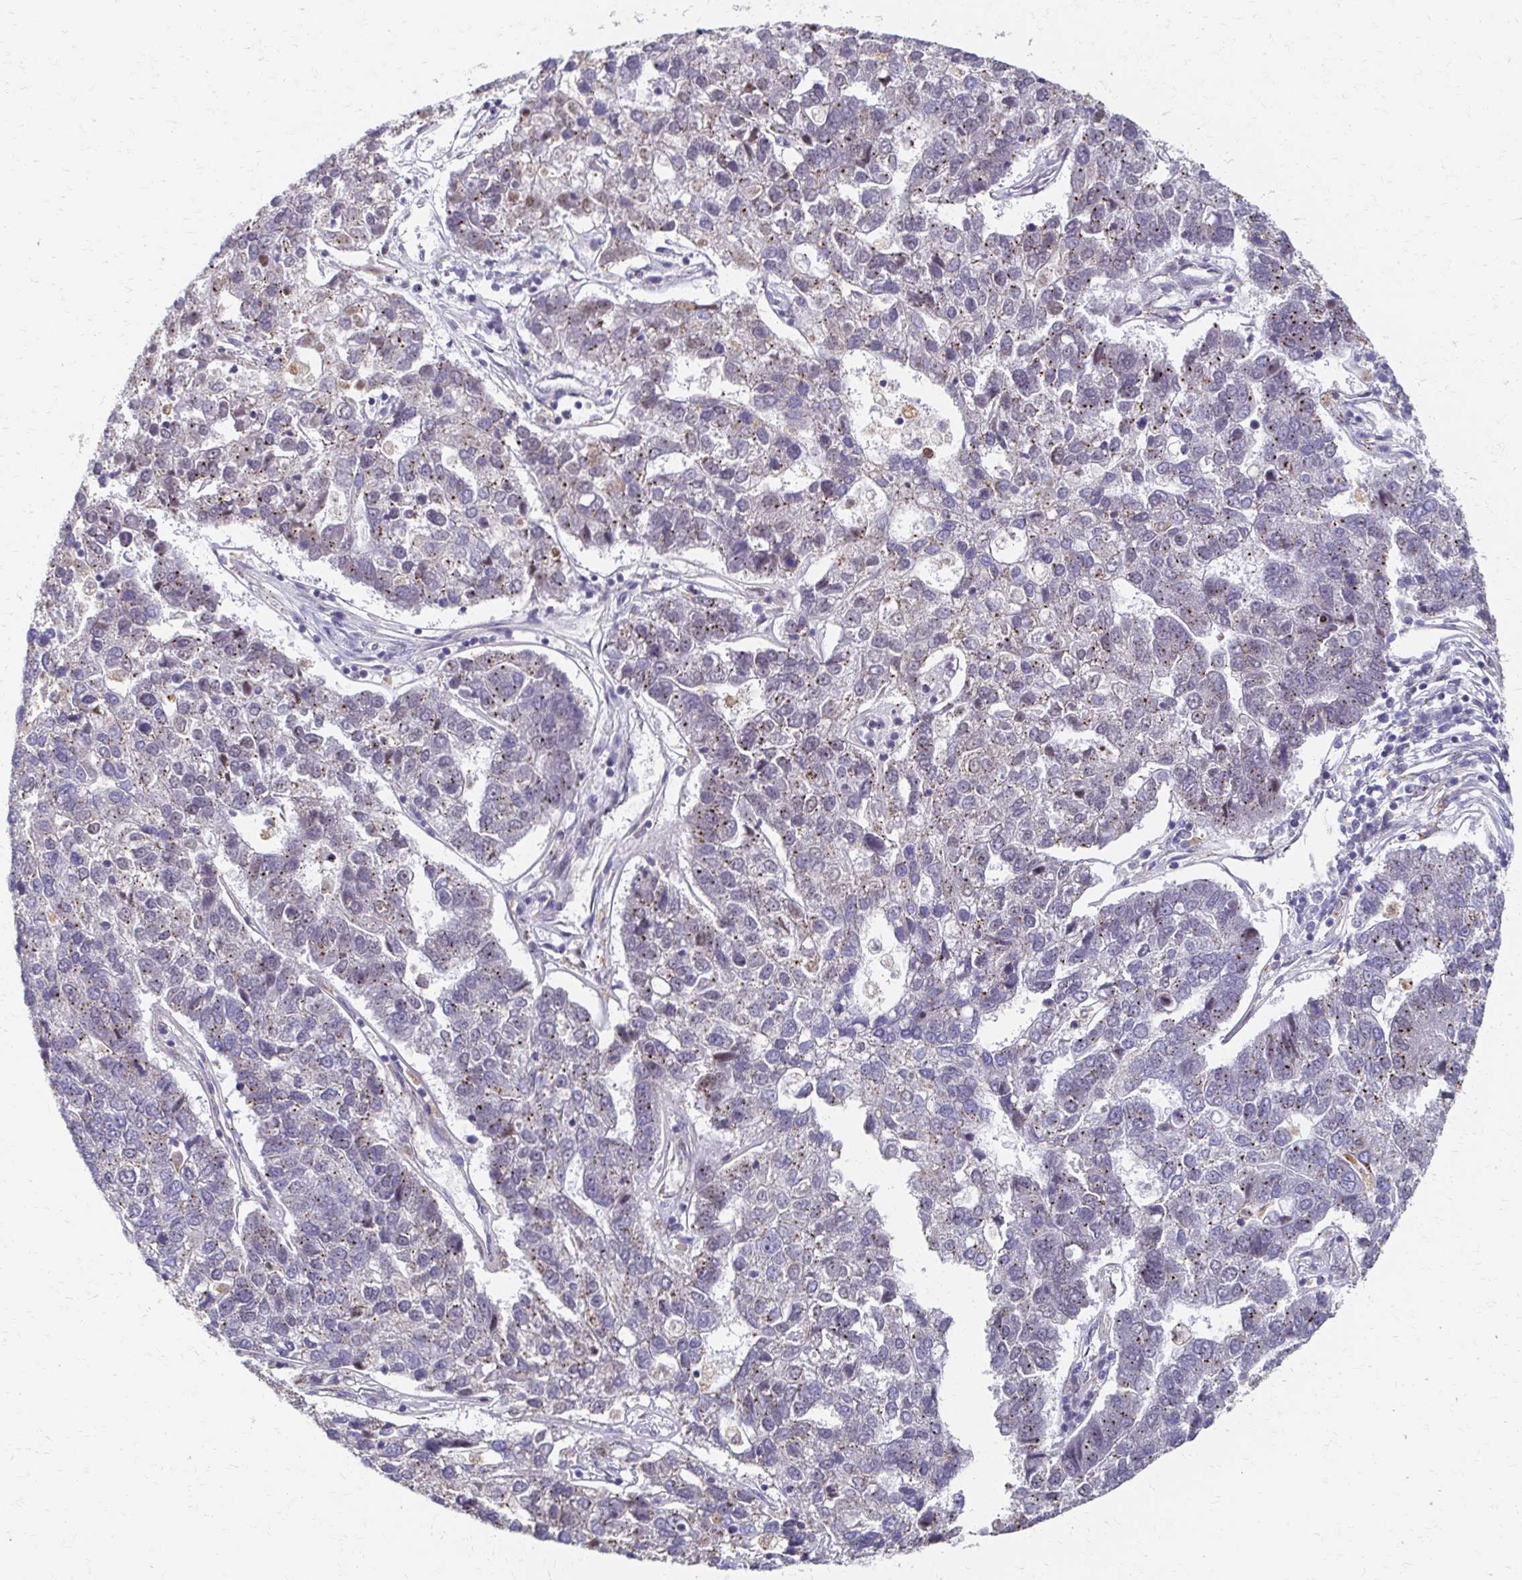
{"staining": {"intensity": "moderate", "quantity": "<25%", "location": "cytoplasmic/membranous"}, "tissue": "pancreatic cancer", "cell_type": "Tumor cells", "image_type": "cancer", "snomed": [{"axis": "morphology", "description": "Adenocarcinoma, NOS"}, {"axis": "topography", "description": "Pancreas"}], "caption": "Immunohistochemistry (IHC) of pancreatic cancer reveals low levels of moderate cytoplasmic/membranous expression in about <25% of tumor cells.", "gene": "SKA2", "patient": {"sex": "female", "age": 61}}